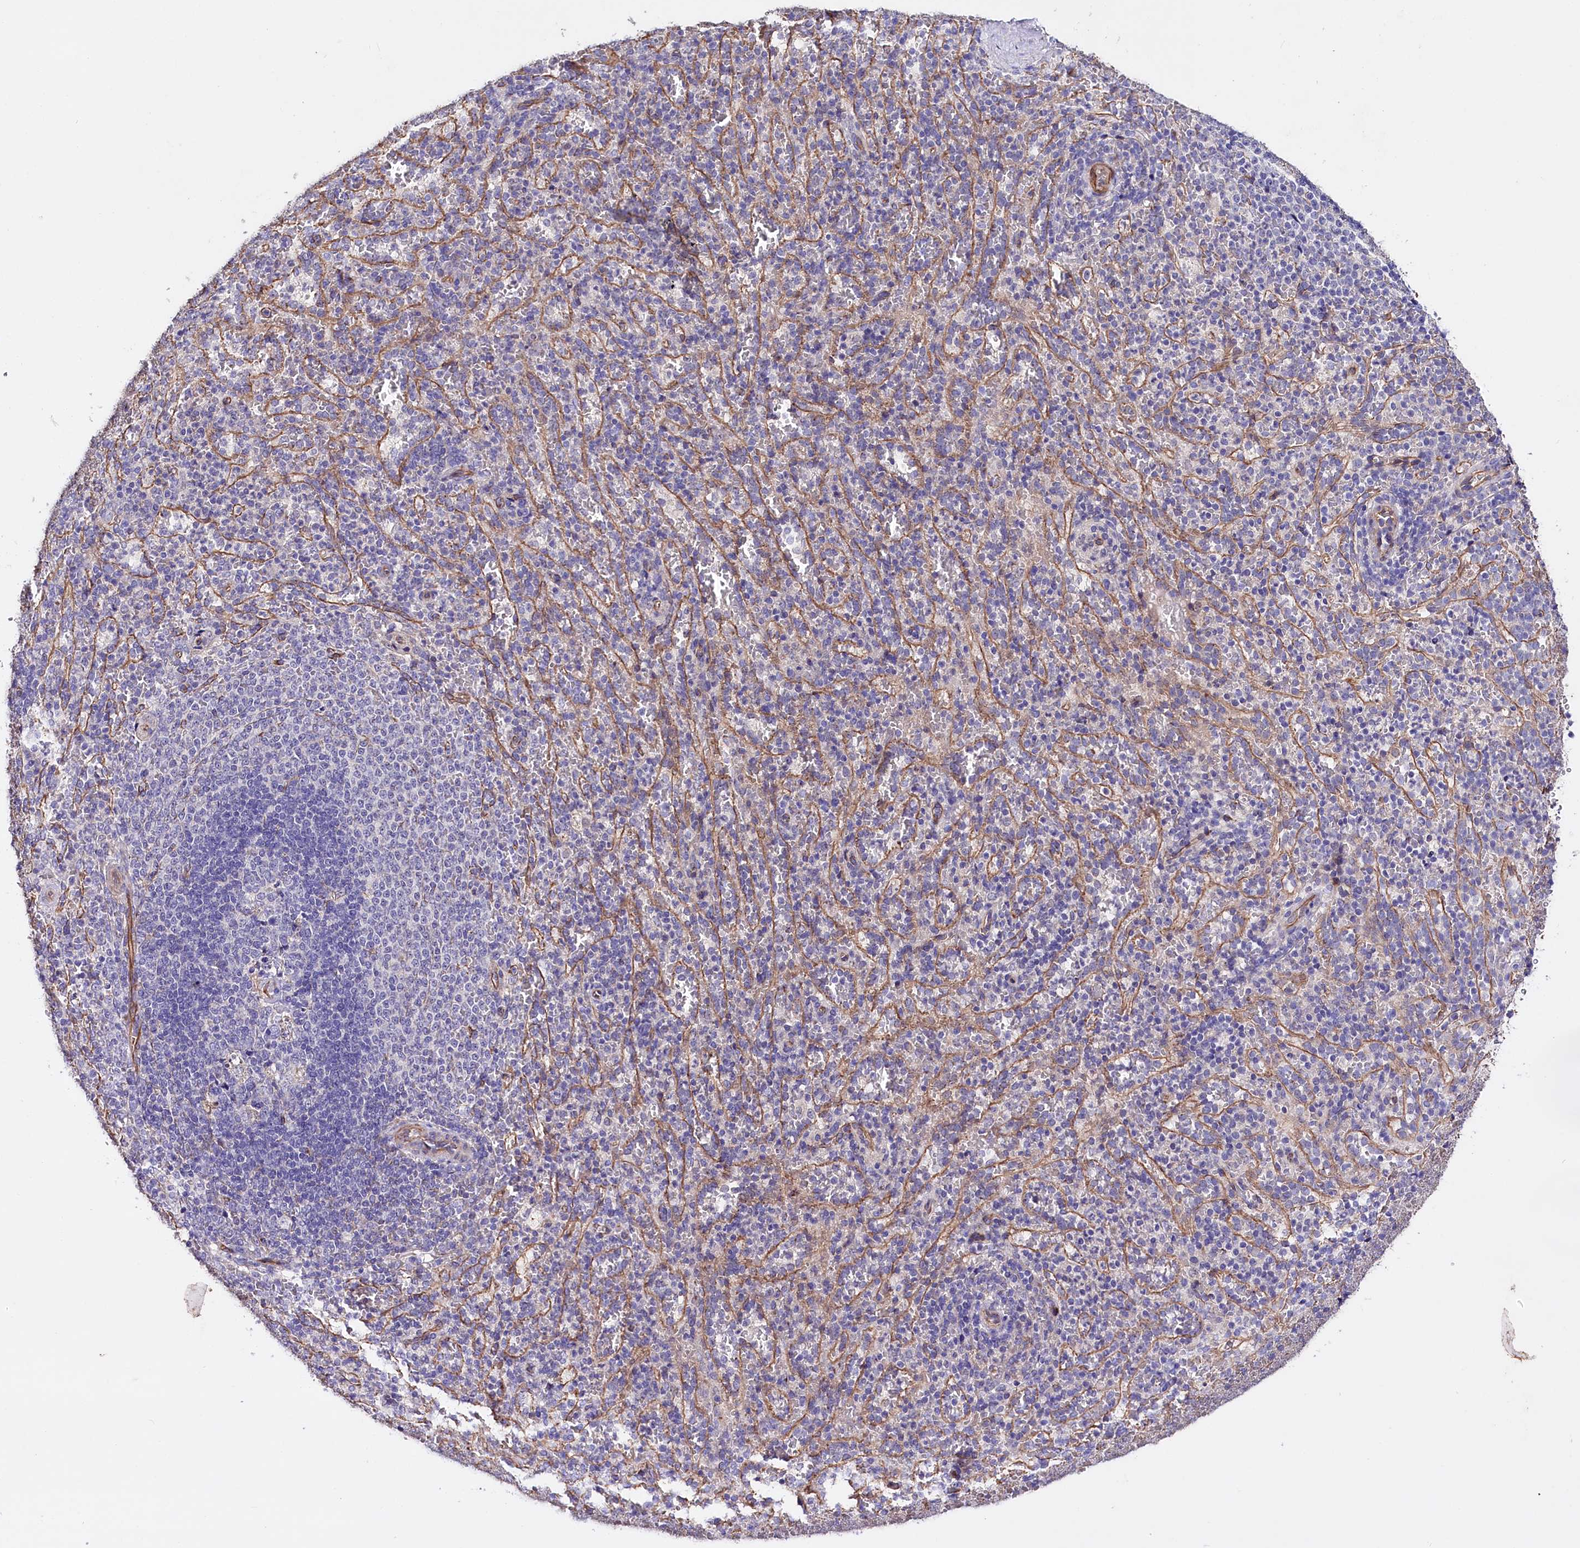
{"staining": {"intensity": "negative", "quantity": "none", "location": "none"}, "tissue": "spleen", "cell_type": "Cells in red pulp", "image_type": "normal", "snomed": [{"axis": "morphology", "description": "Normal tissue, NOS"}, {"axis": "topography", "description": "Spleen"}], "caption": "IHC micrograph of unremarkable spleen: human spleen stained with DAB exhibits no significant protein positivity in cells in red pulp.", "gene": "SLC7A1", "patient": {"sex": "female", "age": 21}}